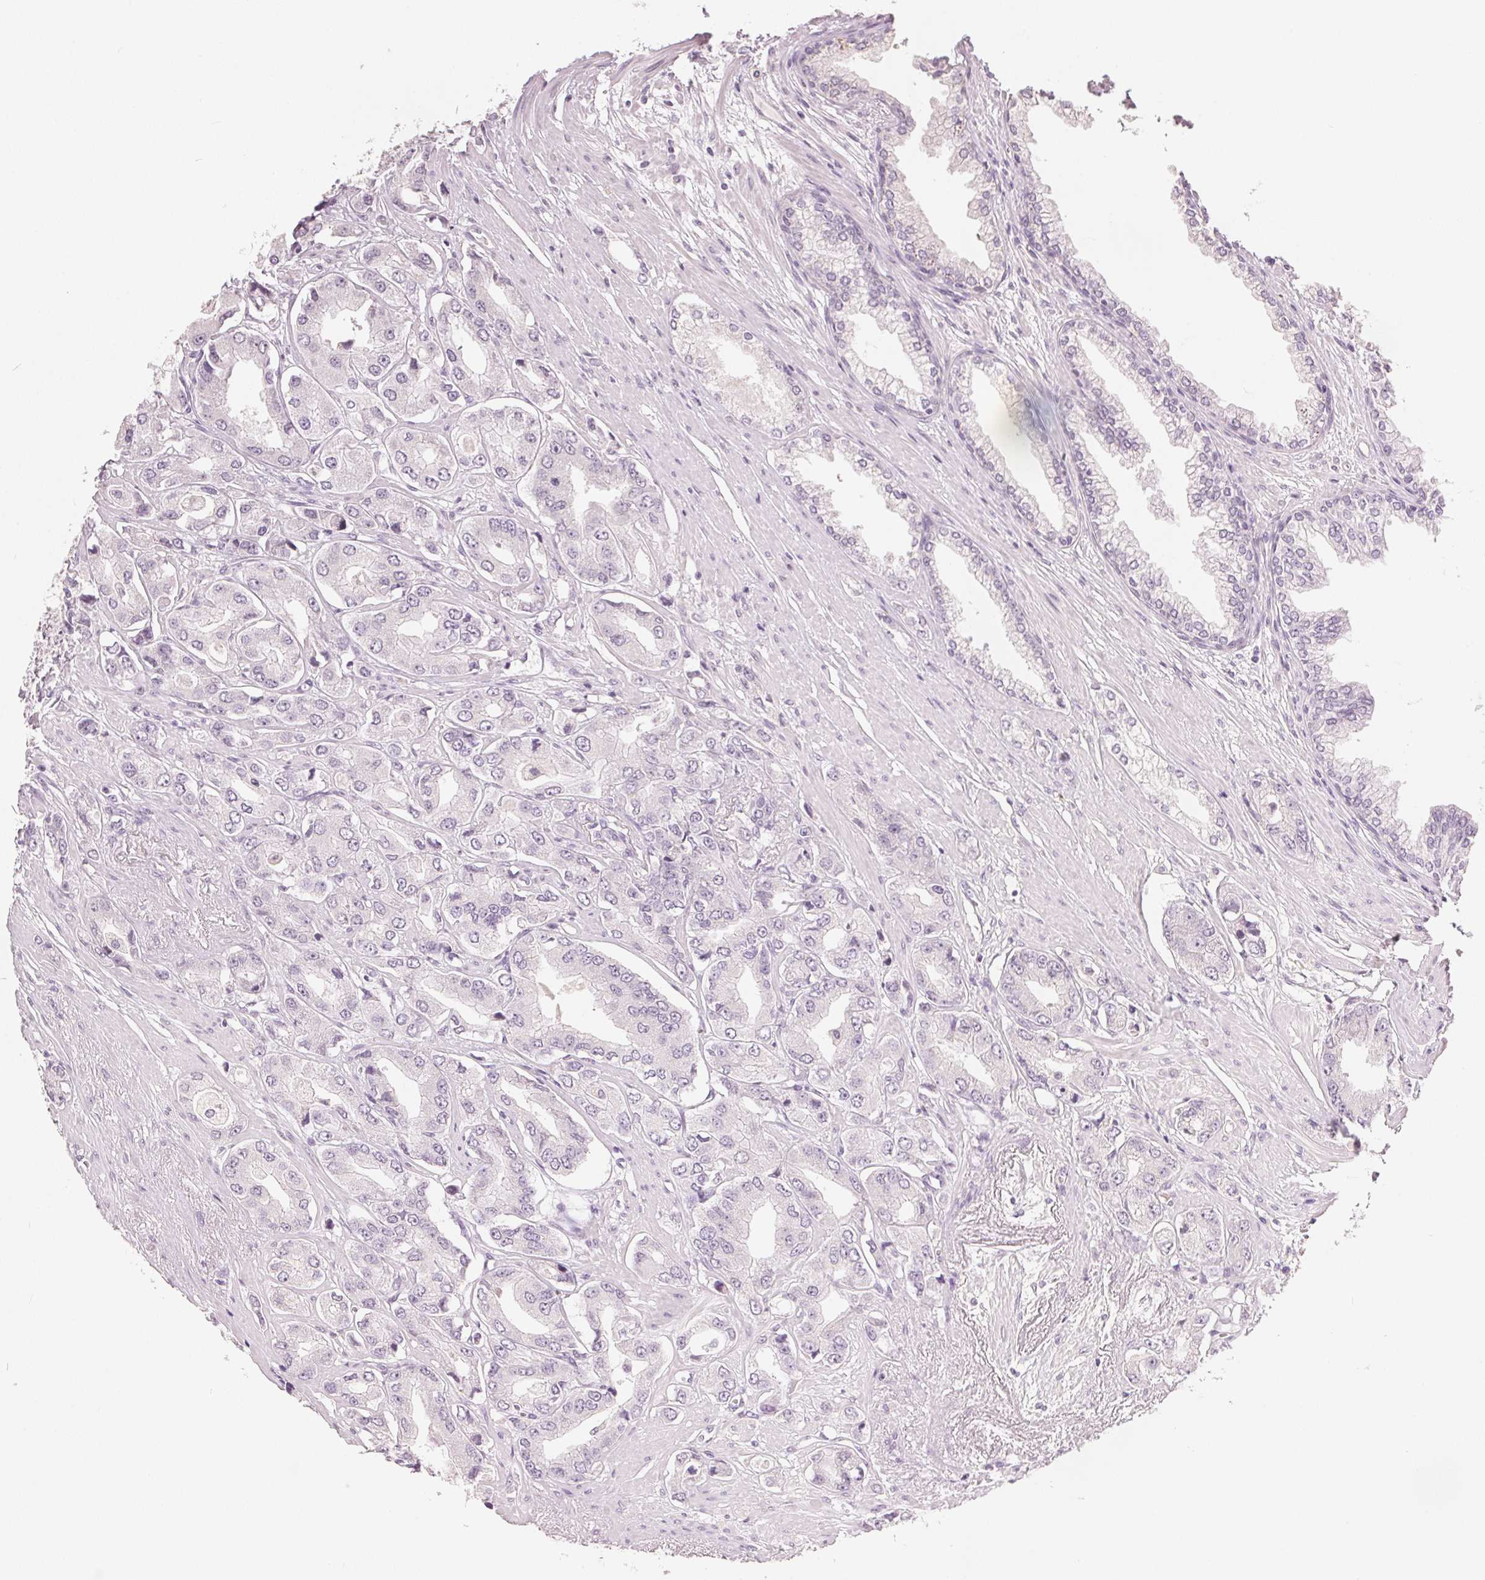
{"staining": {"intensity": "negative", "quantity": "none", "location": "none"}, "tissue": "prostate cancer", "cell_type": "Tumor cells", "image_type": "cancer", "snomed": [{"axis": "morphology", "description": "Adenocarcinoma, Low grade"}, {"axis": "topography", "description": "Prostate"}], "caption": "Immunohistochemistry of human prostate cancer exhibits no staining in tumor cells.", "gene": "CA12", "patient": {"sex": "male", "age": 60}}